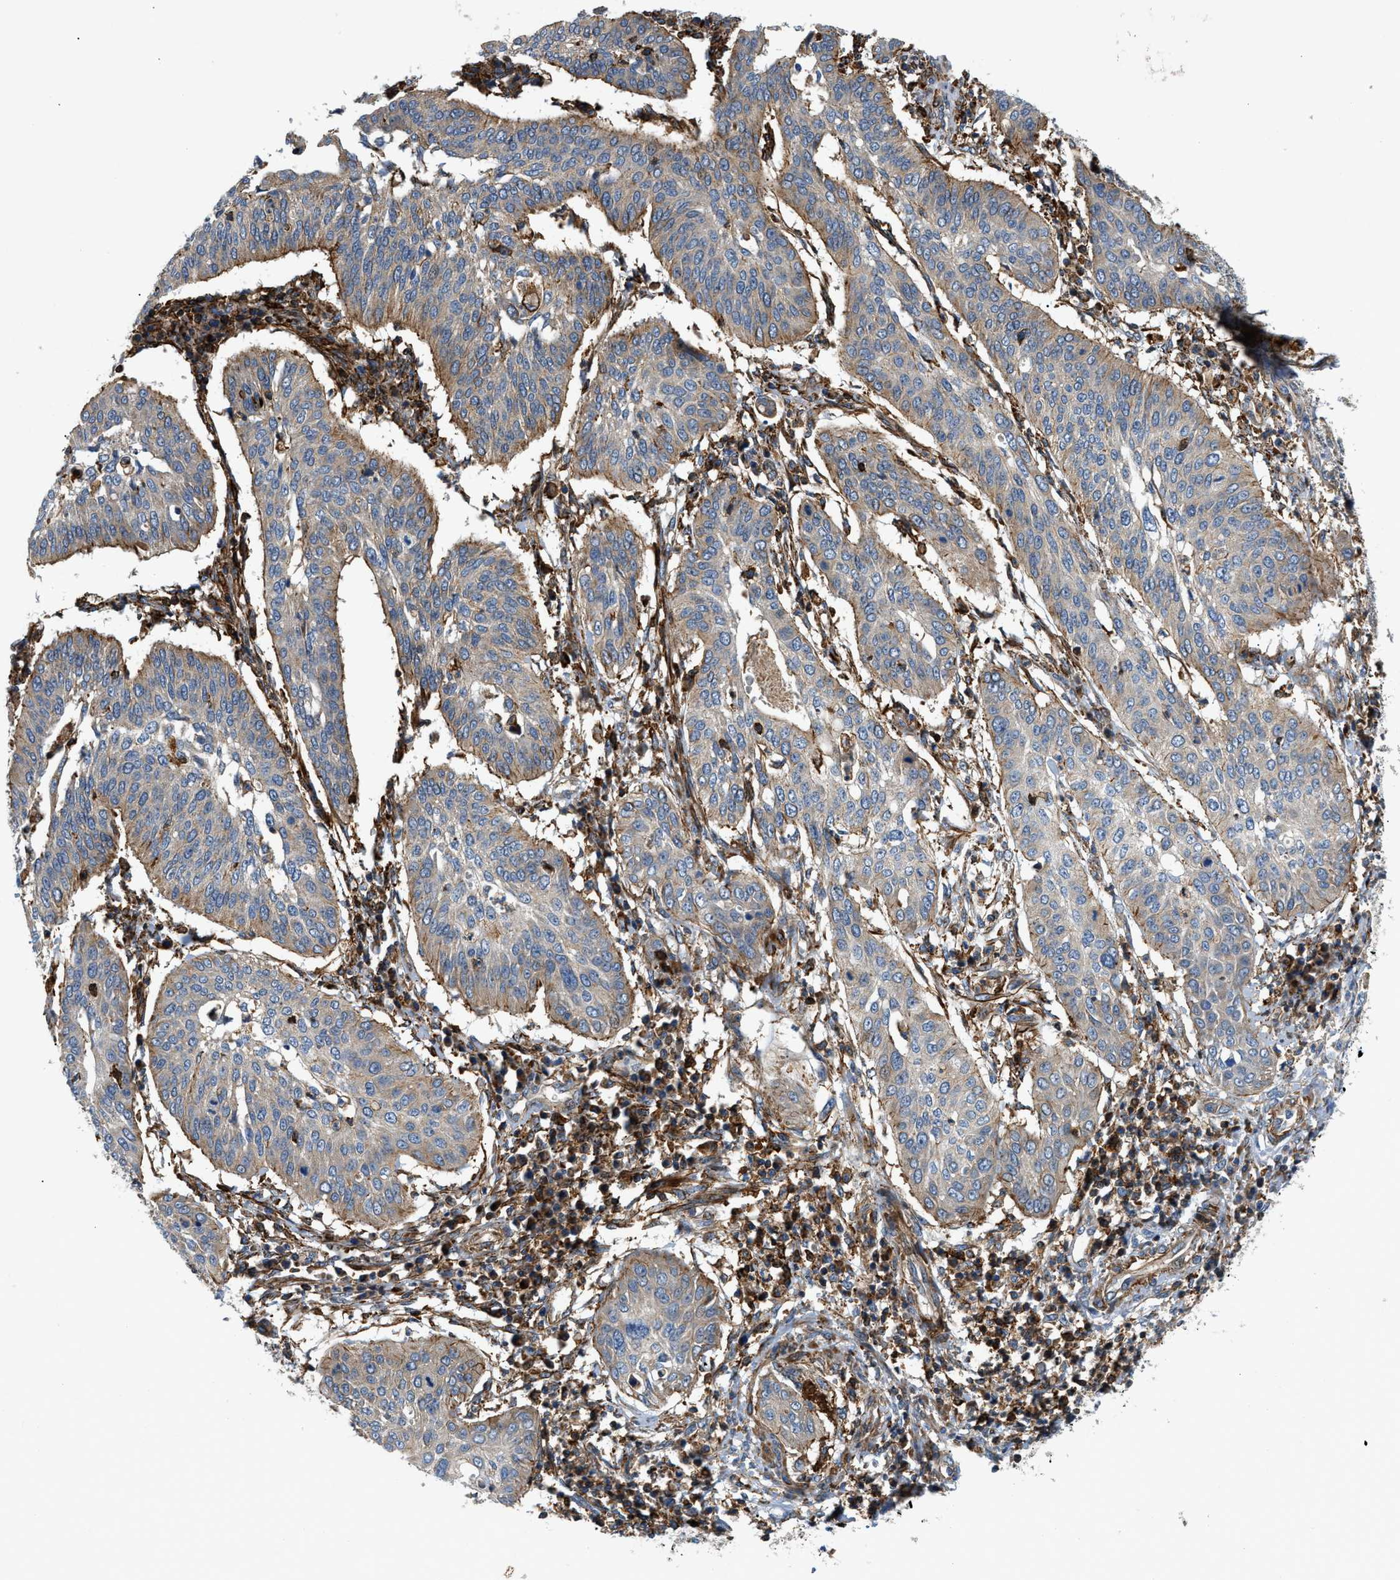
{"staining": {"intensity": "moderate", "quantity": "25%-75%", "location": "cytoplasmic/membranous"}, "tissue": "cervical cancer", "cell_type": "Tumor cells", "image_type": "cancer", "snomed": [{"axis": "morphology", "description": "Normal tissue, NOS"}, {"axis": "morphology", "description": "Squamous cell carcinoma, NOS"}, {"axis": "topography", "description": "Cervix"}], "caption": "Immunohistochemistry (IHC) of human cervical squamous cell carcinoma displays medium levels of moderate cytoplasmic/membranous expression in approximately 25%-75% of tumor cells.", "gene": "DHODH", "patient": {"sex": "female", "age": 39}}